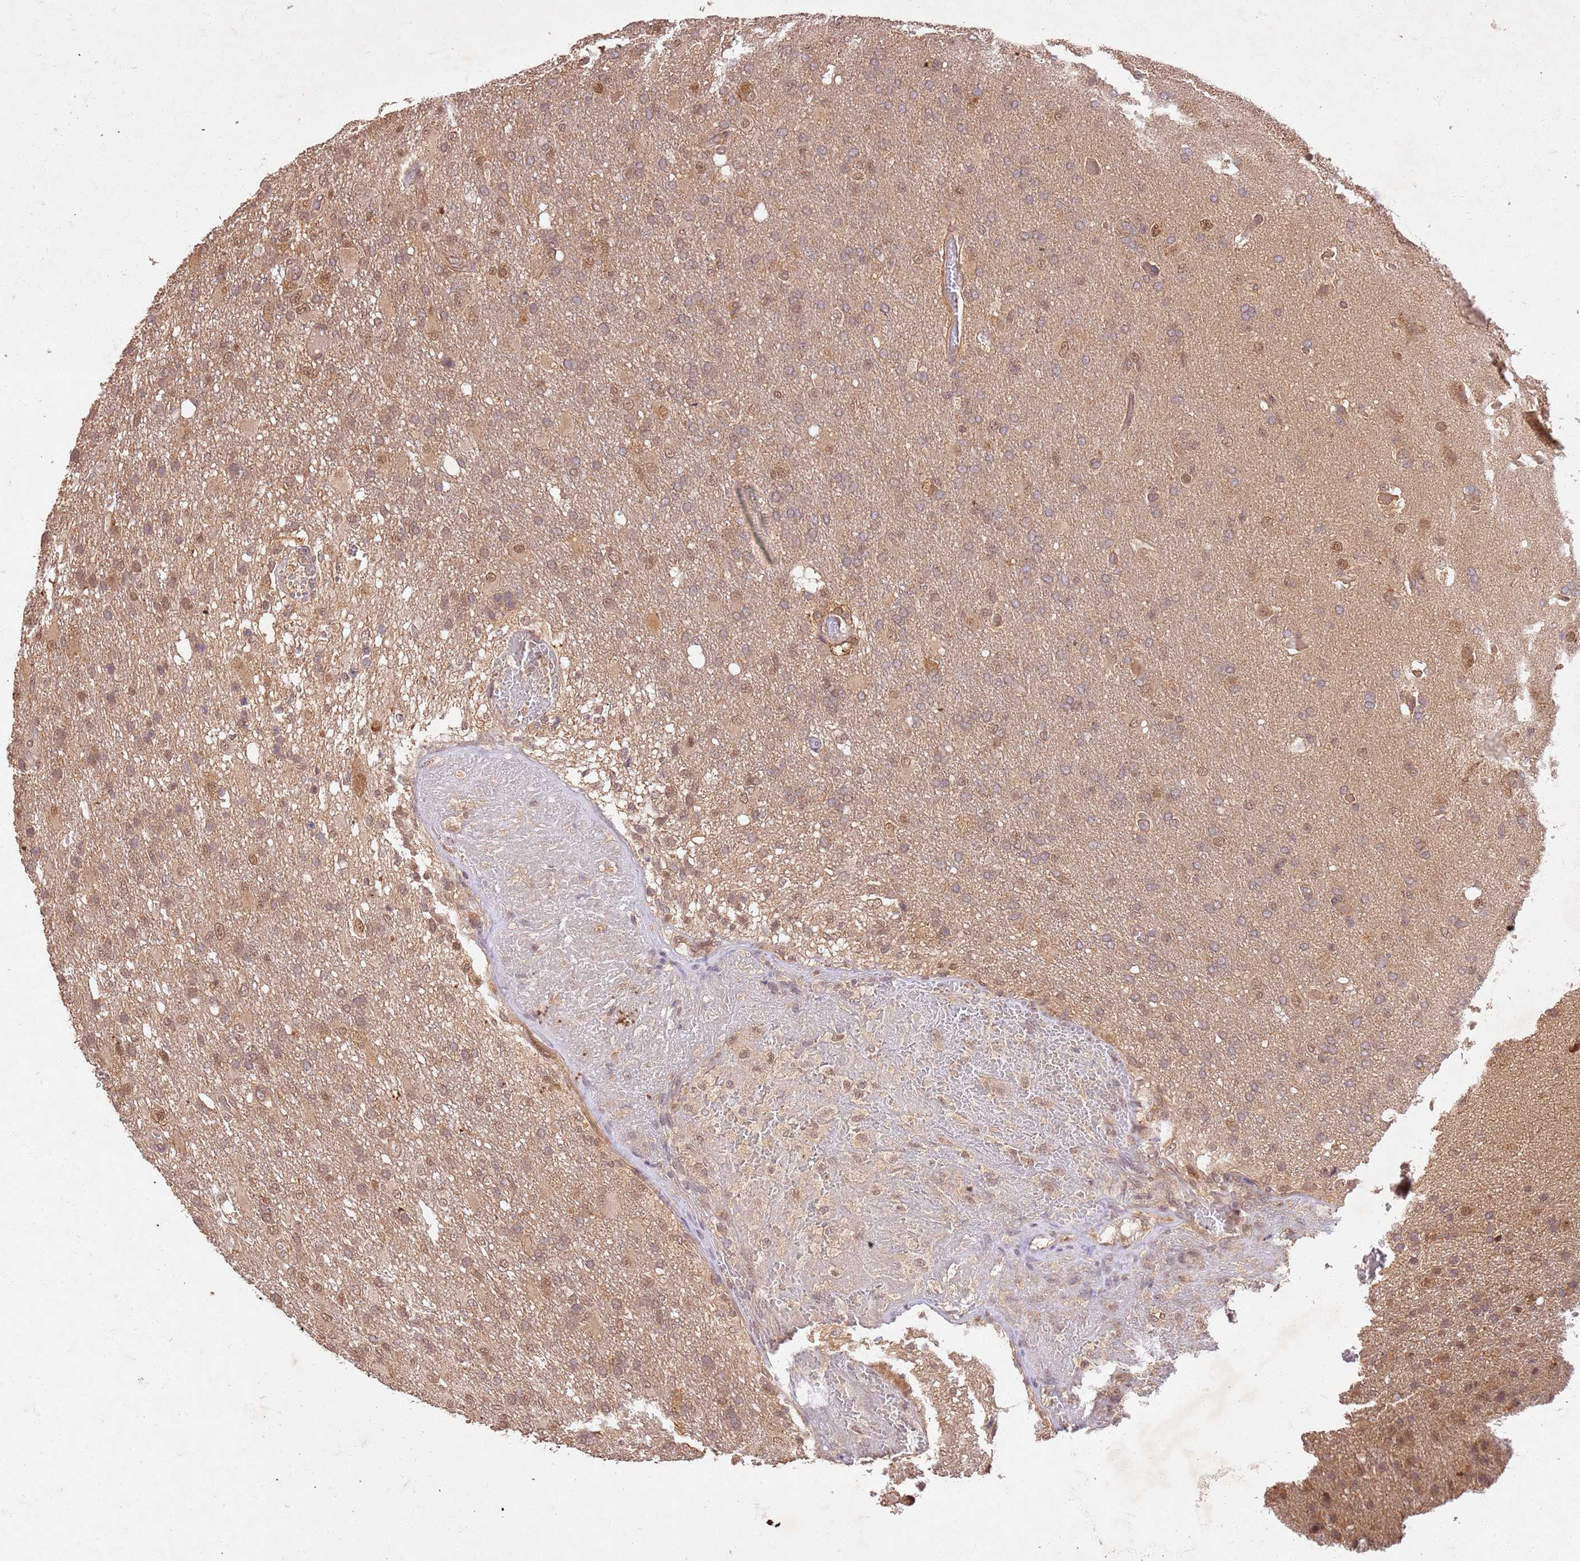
{"staining": {"intensity": "moderate", "quantity": "<25%", "location": "cytoplasmic/membranous,nuclear"}, "tissue": "glioma", "cell_type": "Tumor cells", "image_type": "cancer", "snomed": [{"axis": "morphology", "description": "Glioma, malignant, High grade"}, {"axis": "topography", "description": "Brain"}], "caption": "The immunohistochemical stain highlights moderate cytoplasmic/membranous and nuclear expression in tumor cells of glioma tissue. (DAB = brown stain, brightfield microscopy at high magnification).", "gene": "UBE3A", "patient": {"sex": "female", "age": 74}}